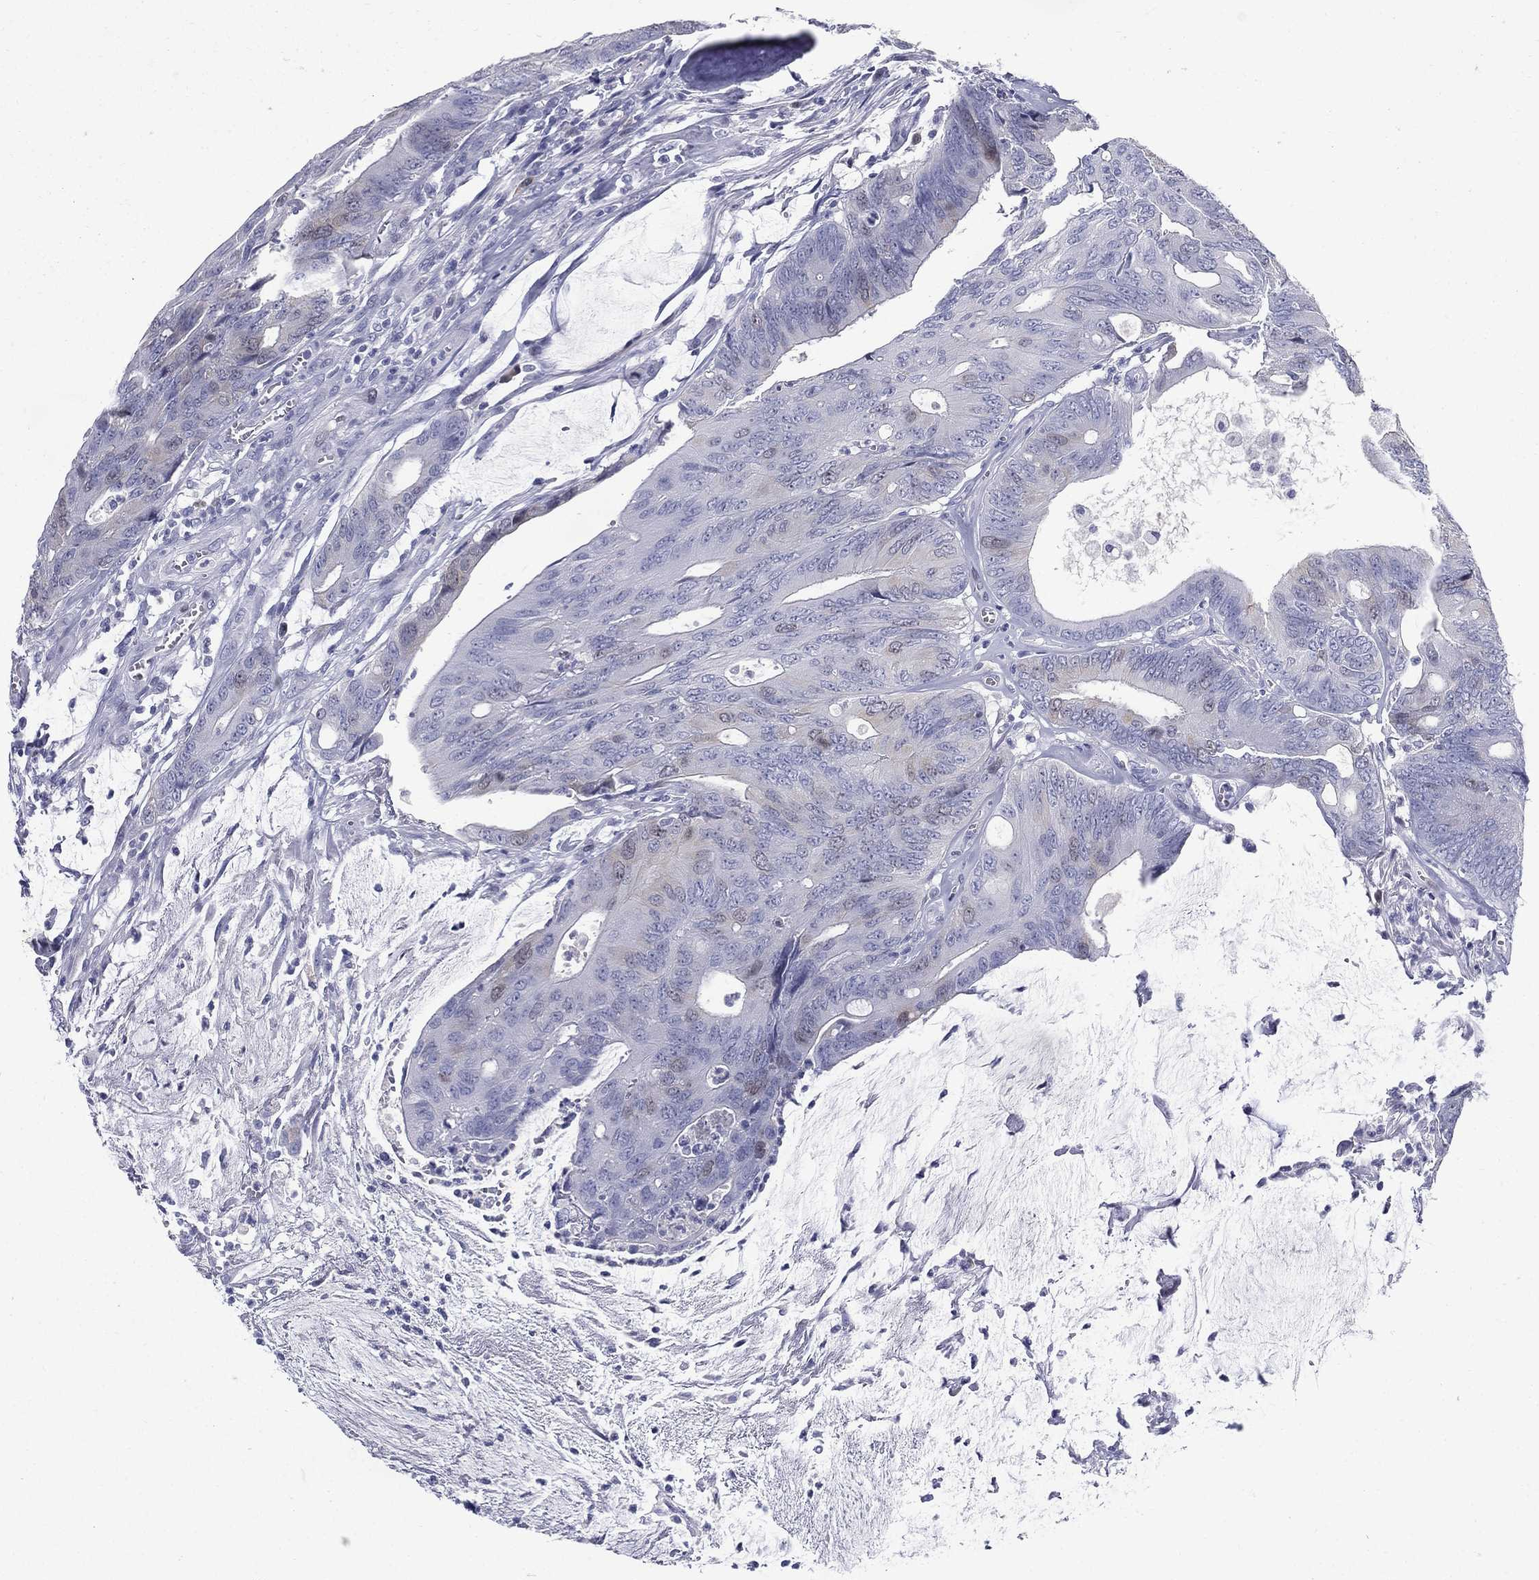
{"staining": {"intensity": "negative", "quantity": "none", "location": "none"}, "tissue": "colorectal cancer", "cell_type": "Tumor cells", "image_type": "cancer", "snomed": [{"axis": "morphology", "description": "Normal tissue, NOS"}, {"axis": "morphology", "description": "Adenocarcinoma, NOS"}, {"axis": "topography", "description": "Colon"}], "caption": "Tumor cells show no significant protein positivity in colorectal adenocarcinoma. (DAB (3,3'-diaminobenzidine) IHC, high magnification).", "gene": "KIF2C", "patient": {"sex": "male", "age": 65}}